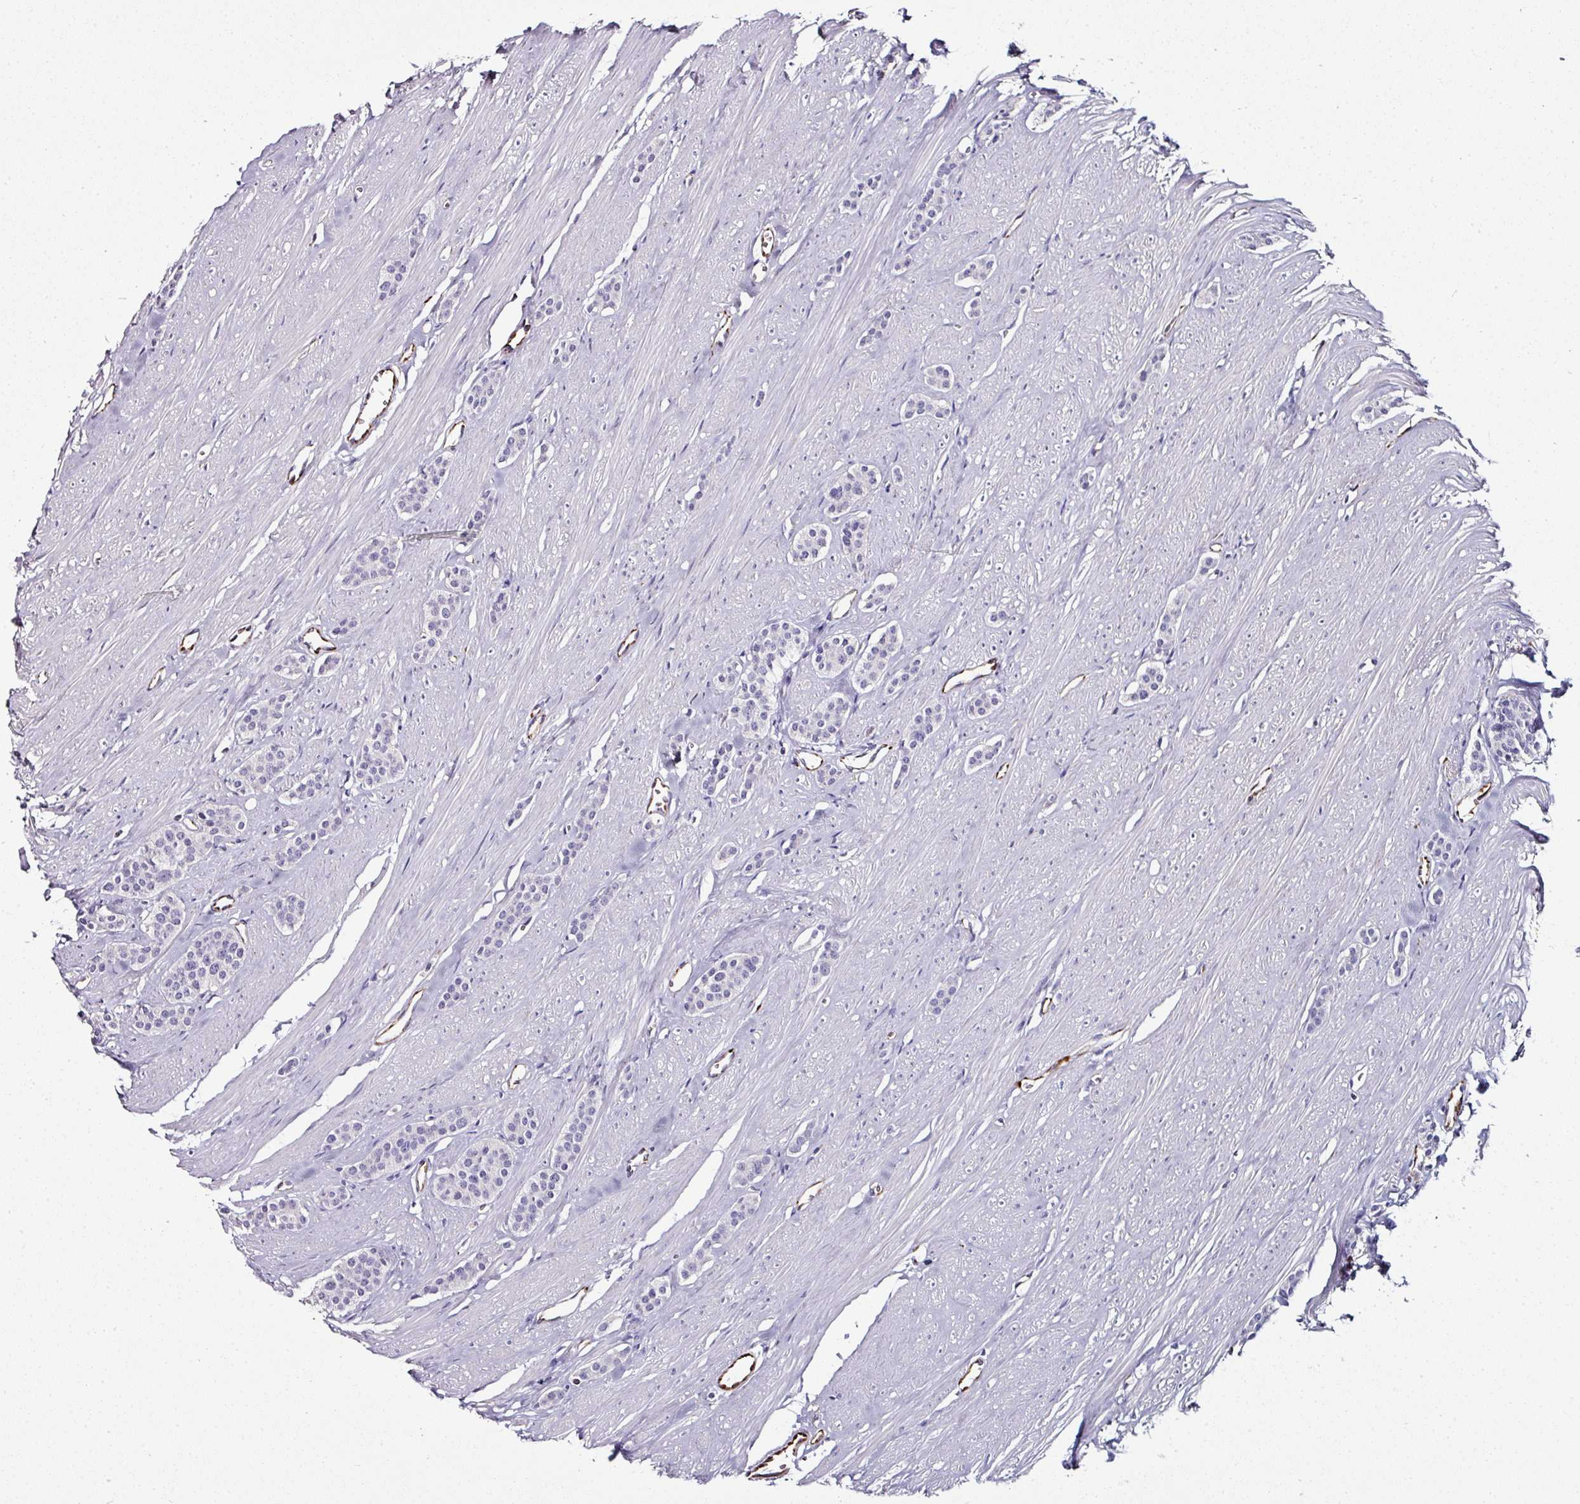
{"staining": {"intensity": "negative", "quantity": "none", "location": "none"}, "tissue": "carcinoid", "cell_type": "Tumor cells", "image_type": "cancer", "snomed": [{"axis": "morphology", "description": "Carcinoid, malignant, NOS"}, {"axis": "topography", "description": "Small intestine"}], "caption": "This is an IHC image of human malignant carcinoid. There is no staining in tumor cells.", "gene": "TMPRSS9", "patient": {"sex": "male", "age": 60}}